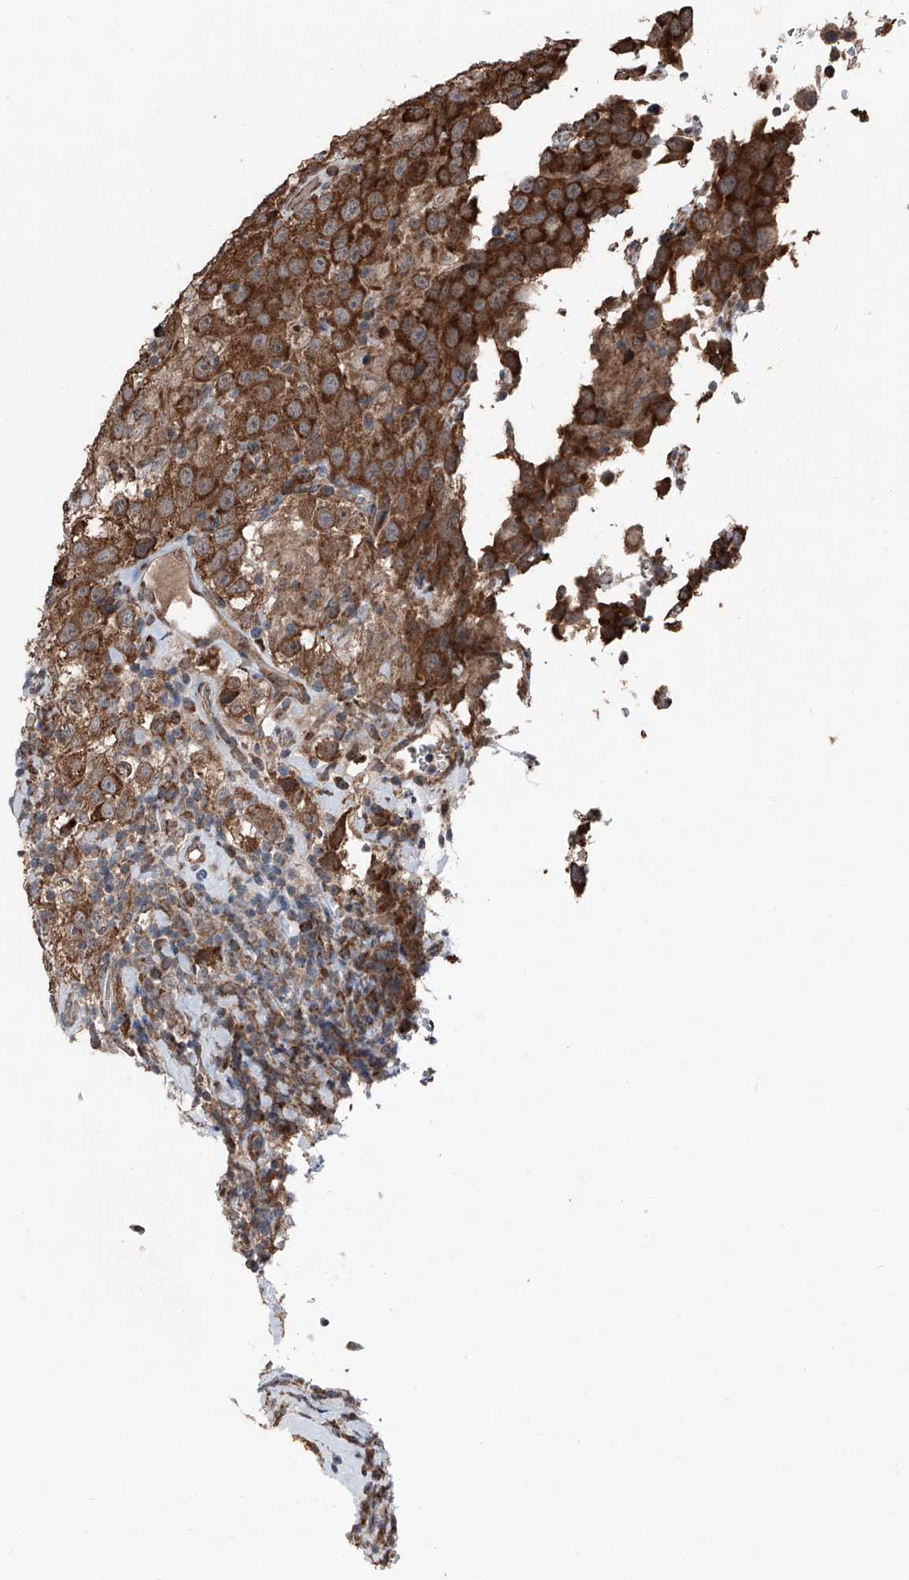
{"staining": {"intensity": "strong", "quantity": ">75%", "location": "cytoplasmic/membranous"}, "tissue": "testis cancer", "cell_type": "Tumor cells", "image_type": "cancer", "snomed": [{"axis": "morphology", "description": "Seminoma, NOS"}, {"axis": "topography", "description": "Testis"}], "caption": "Immunohistochemical staining of seminoma (testis) displays high levels of strong cytoplasmic/membranous expression in about >75% of tumor cells. The staining was performed using DAB (3,3'-diaminobenzidine) to visualize the protein expression in brown, while the nuclei were stained in blue with hematoxylin (Magnification: 20x).", "gene": "LIMK1", "patient": {"sex": "male", "age": 41}}